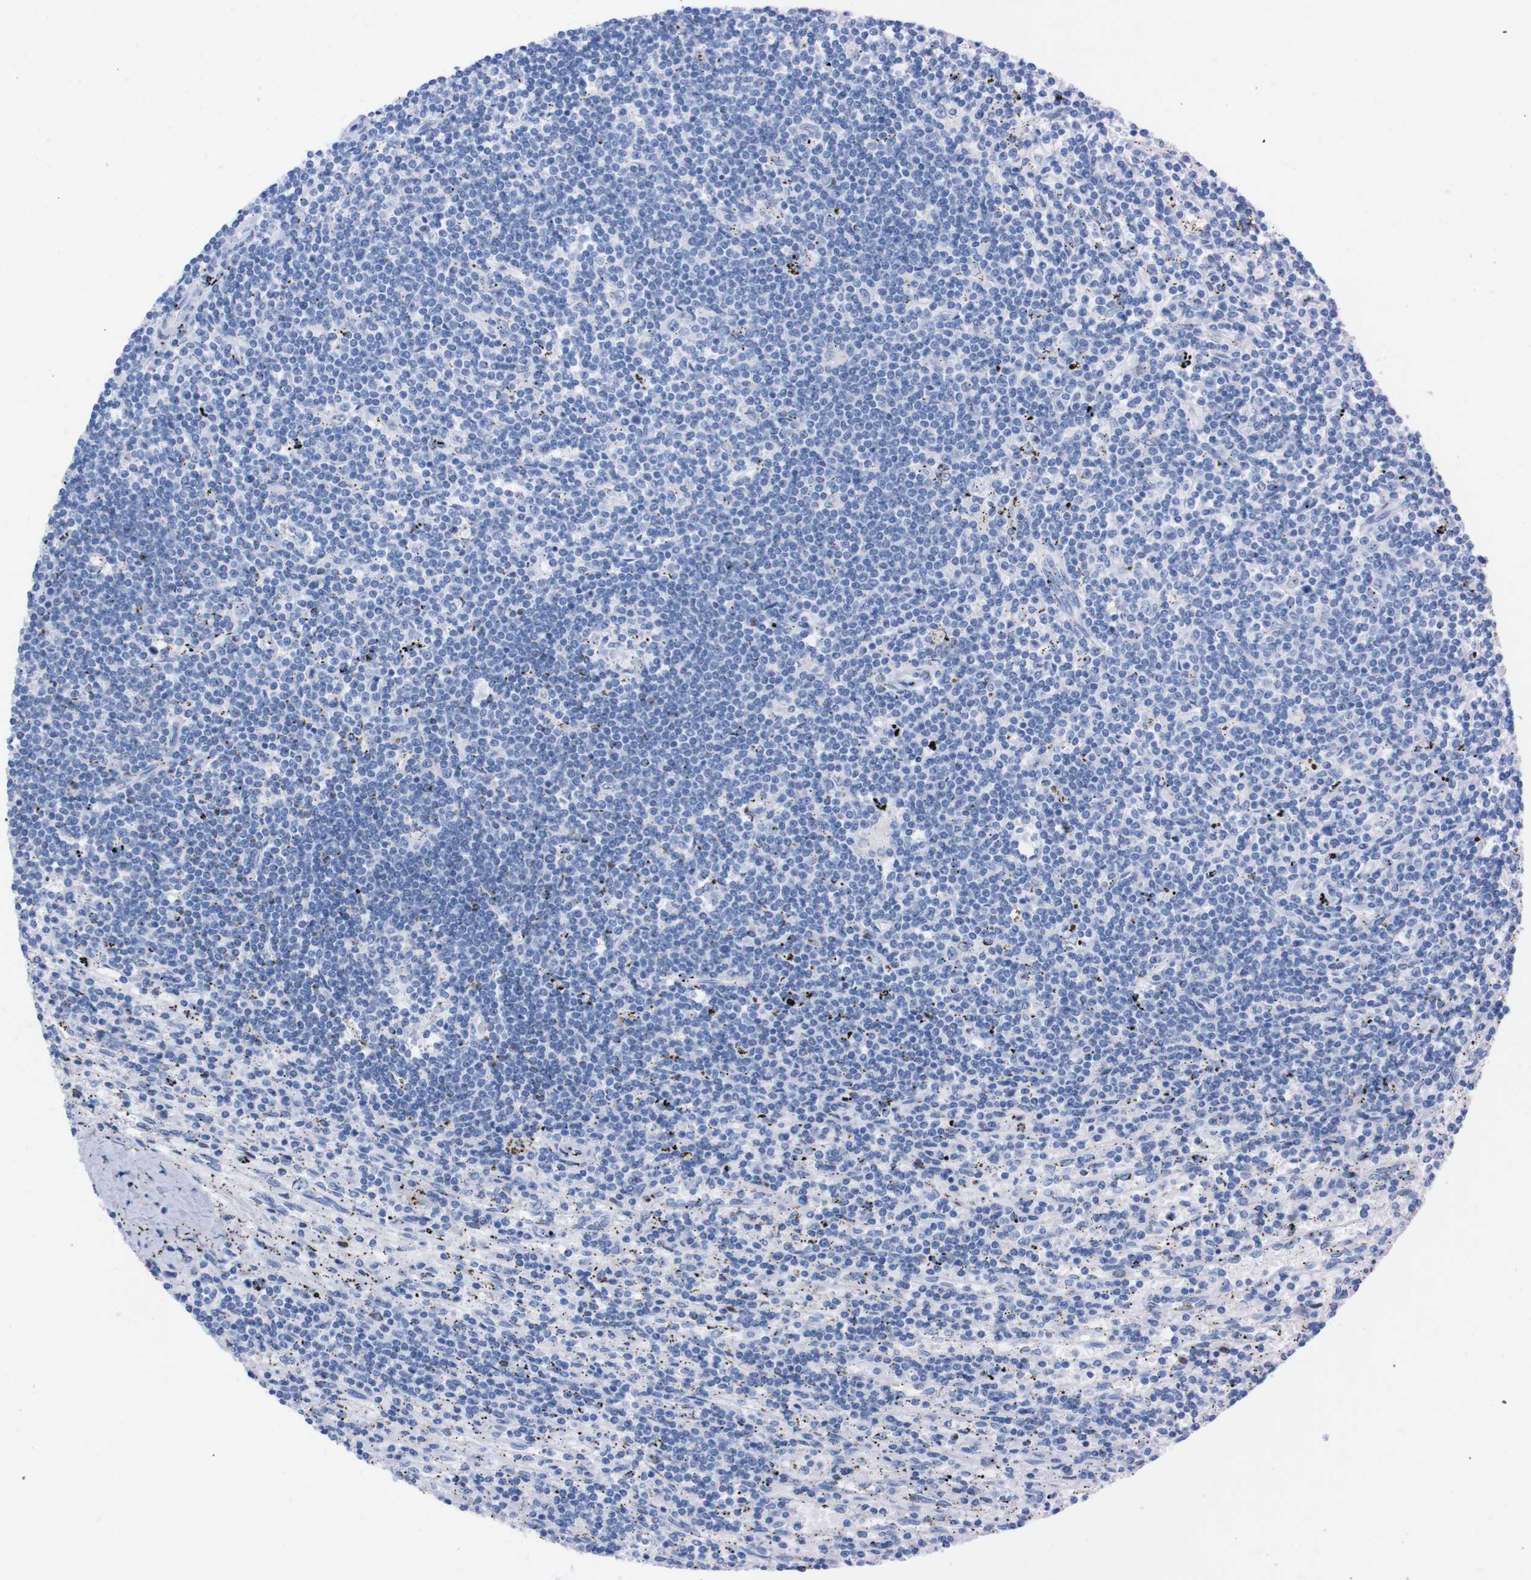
{"staining": {"intensity": "negative", "quantity": "none", "location": "none"}, "tissue": "lymphoma", "cell_type": "Tumor cells", "image_type": "cancer", "snomed": [{"axis": "morphology", "description": "Malignant lymphoma, non-Hodgkin's type, Low grade"}, {"axis": "topography", "description": "Spleen"}], "caption": "DAB immunohistochemical staining of human malignant lymphoma, non-Hodgkin's type (low-grade) reveals no significant staining in tumor cells. (Stains: DAB immunohistochemistry with hematoxylin counter stain, Microscopy: brightfield microscopy at high magnification).", "gene": "P2RY12", "patient": {"sex": "male", "age": 76}}